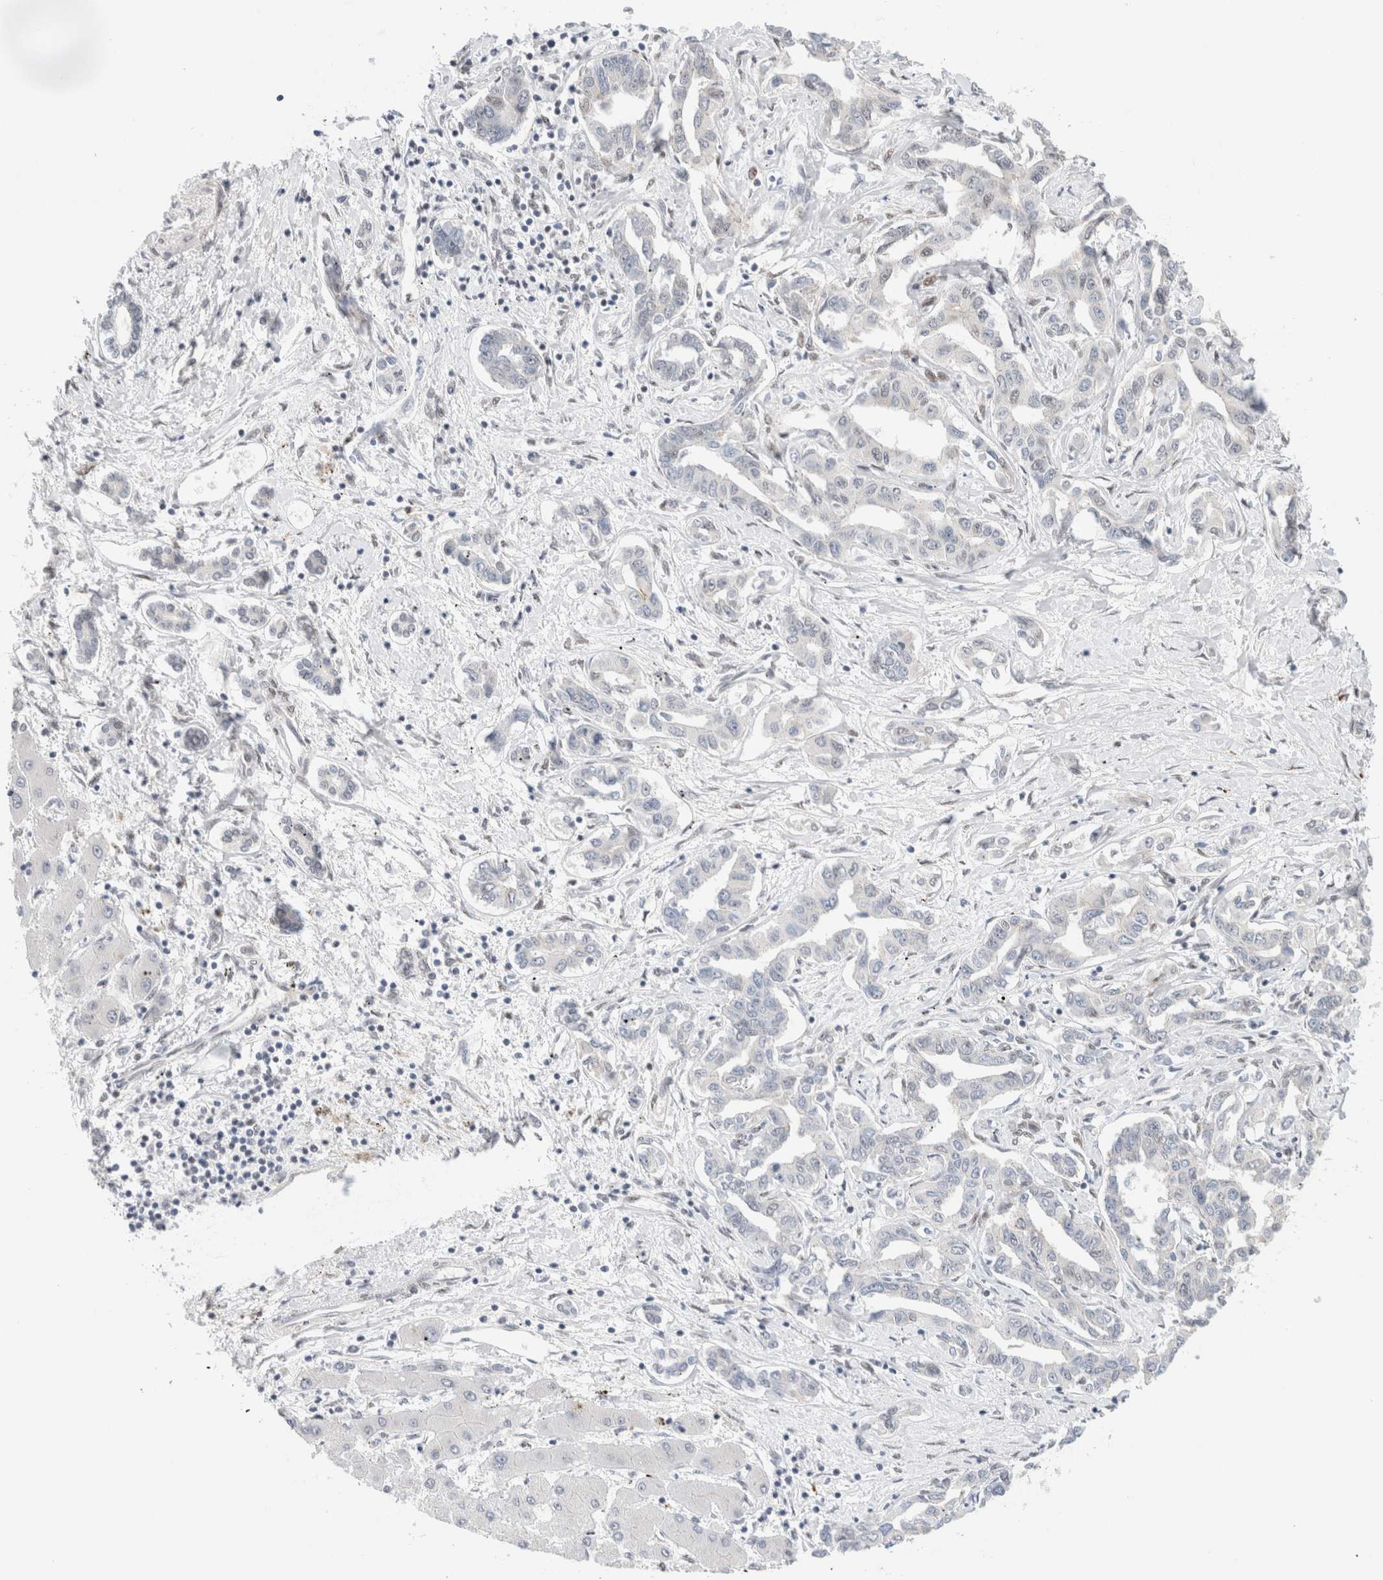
{"staining": {"intensity": "negative", "quantity": "none", "location": "none"}, "tissue": "liver cancer", "cell_type": "Tumor cells", "image_type": "cancer", "snomed": [{"axis": "morphology", "description": "Cholangiocarcinoma"}, {"axis": "topography", "description": "Liver"}], "caption": "A high-resolution image shows IHC staining of liver cancer, which exhibits no significant staining in tumor cells.", "gene": "GATAD2A", "patient": {"sex": "male", "age": 59}}